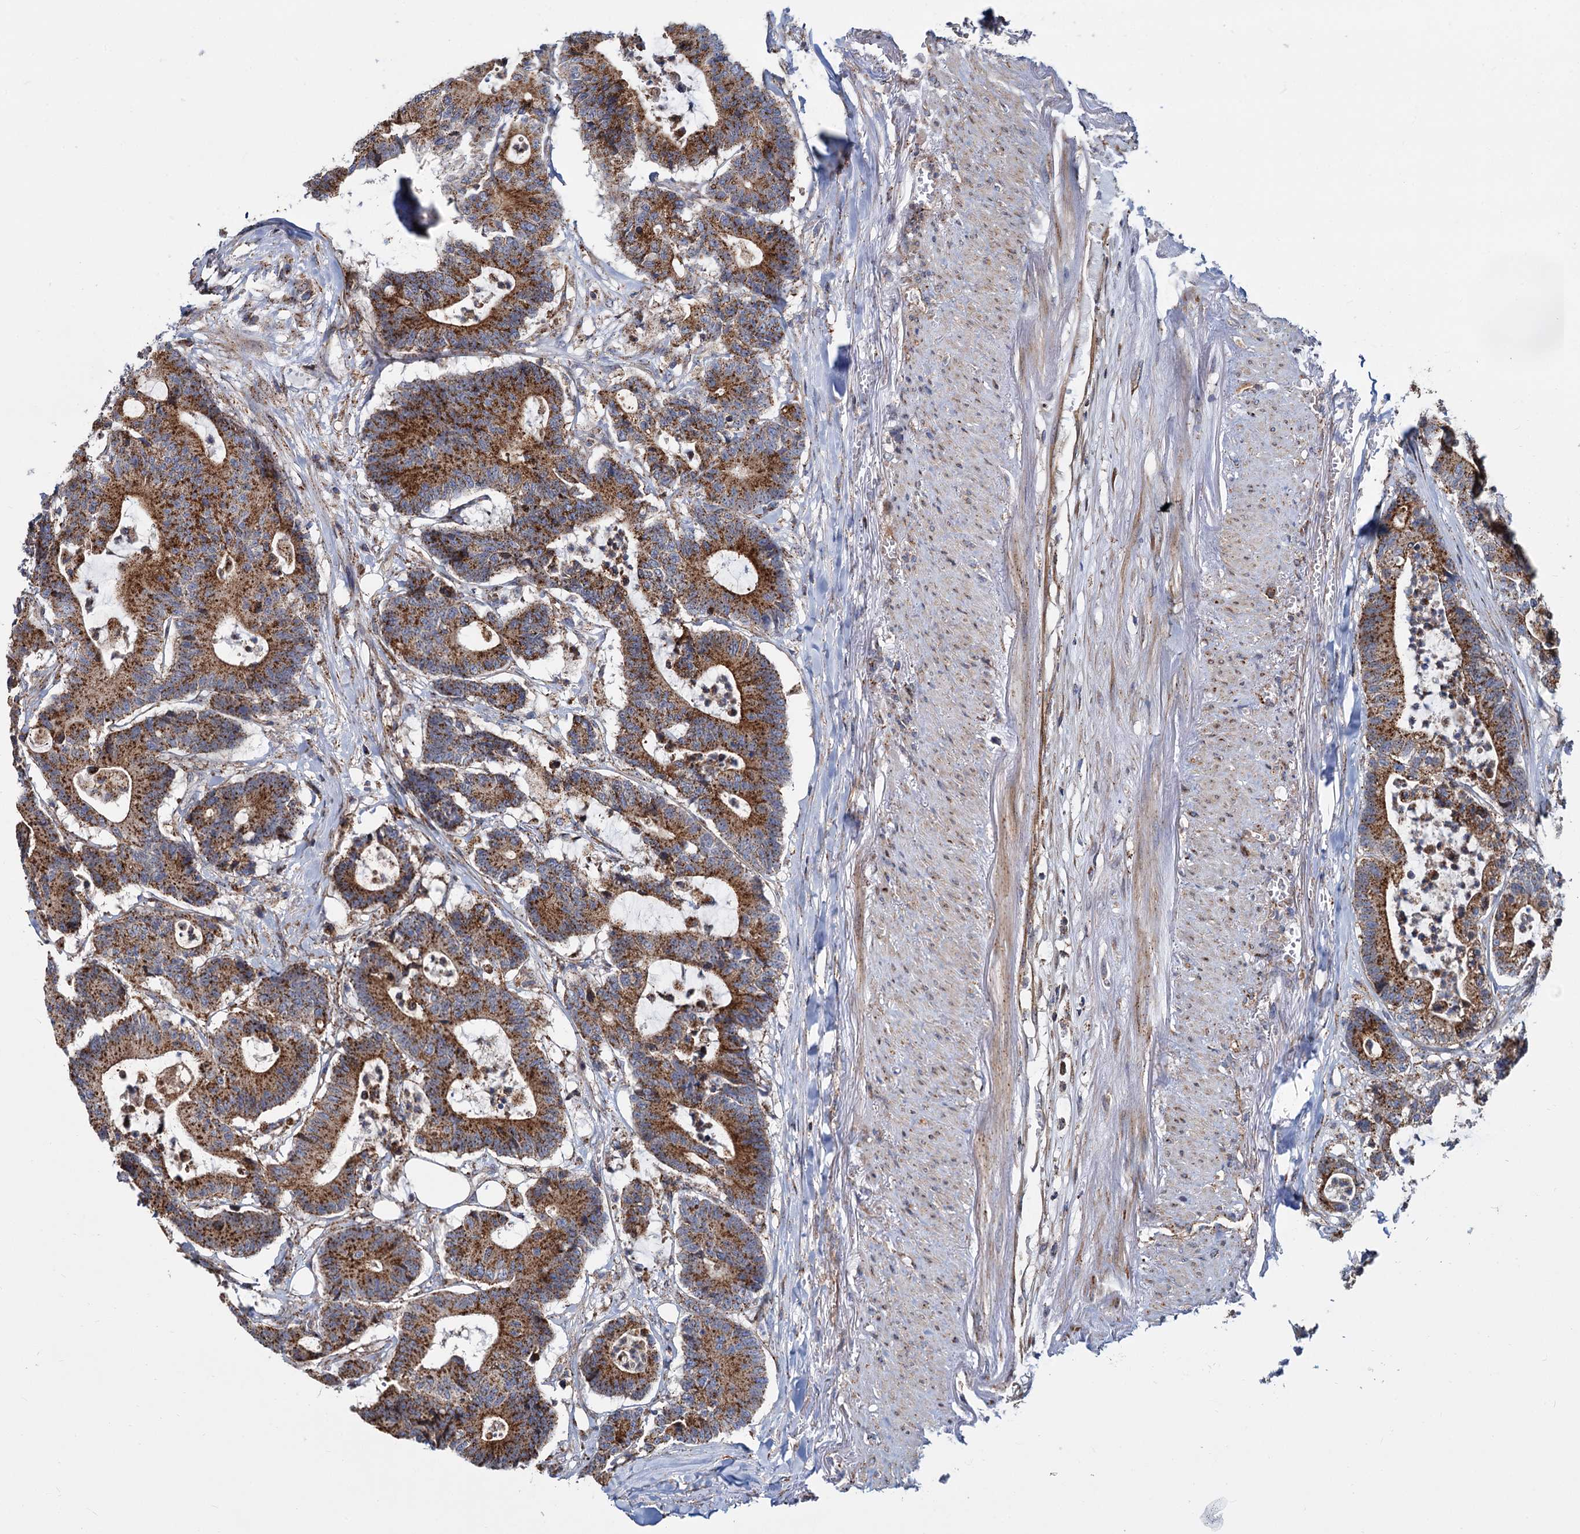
{"staining": {"intensity": "strong", "quantity": ">75%", "location": "cytoplasmic/membranous"}, "tissue": "colorectal cancer", "cell_type": "Tumor cells", "image_type": "cancer", "snomed": [{"axis": "morphology", "description": "Adenocarcinoma, NOS"}, {"axis": "topography", "description": "Colon"}], "caption": "Adenocarcinoma (colorectal) stained with DAB (3,3'-diaminobenzidine) IHC displays high levels of strong cytoplasmic/membranous positivity in about >75% of tumor cells.", "gene": "PSEN1", "patient": {"sex": "female", "age": 84}}